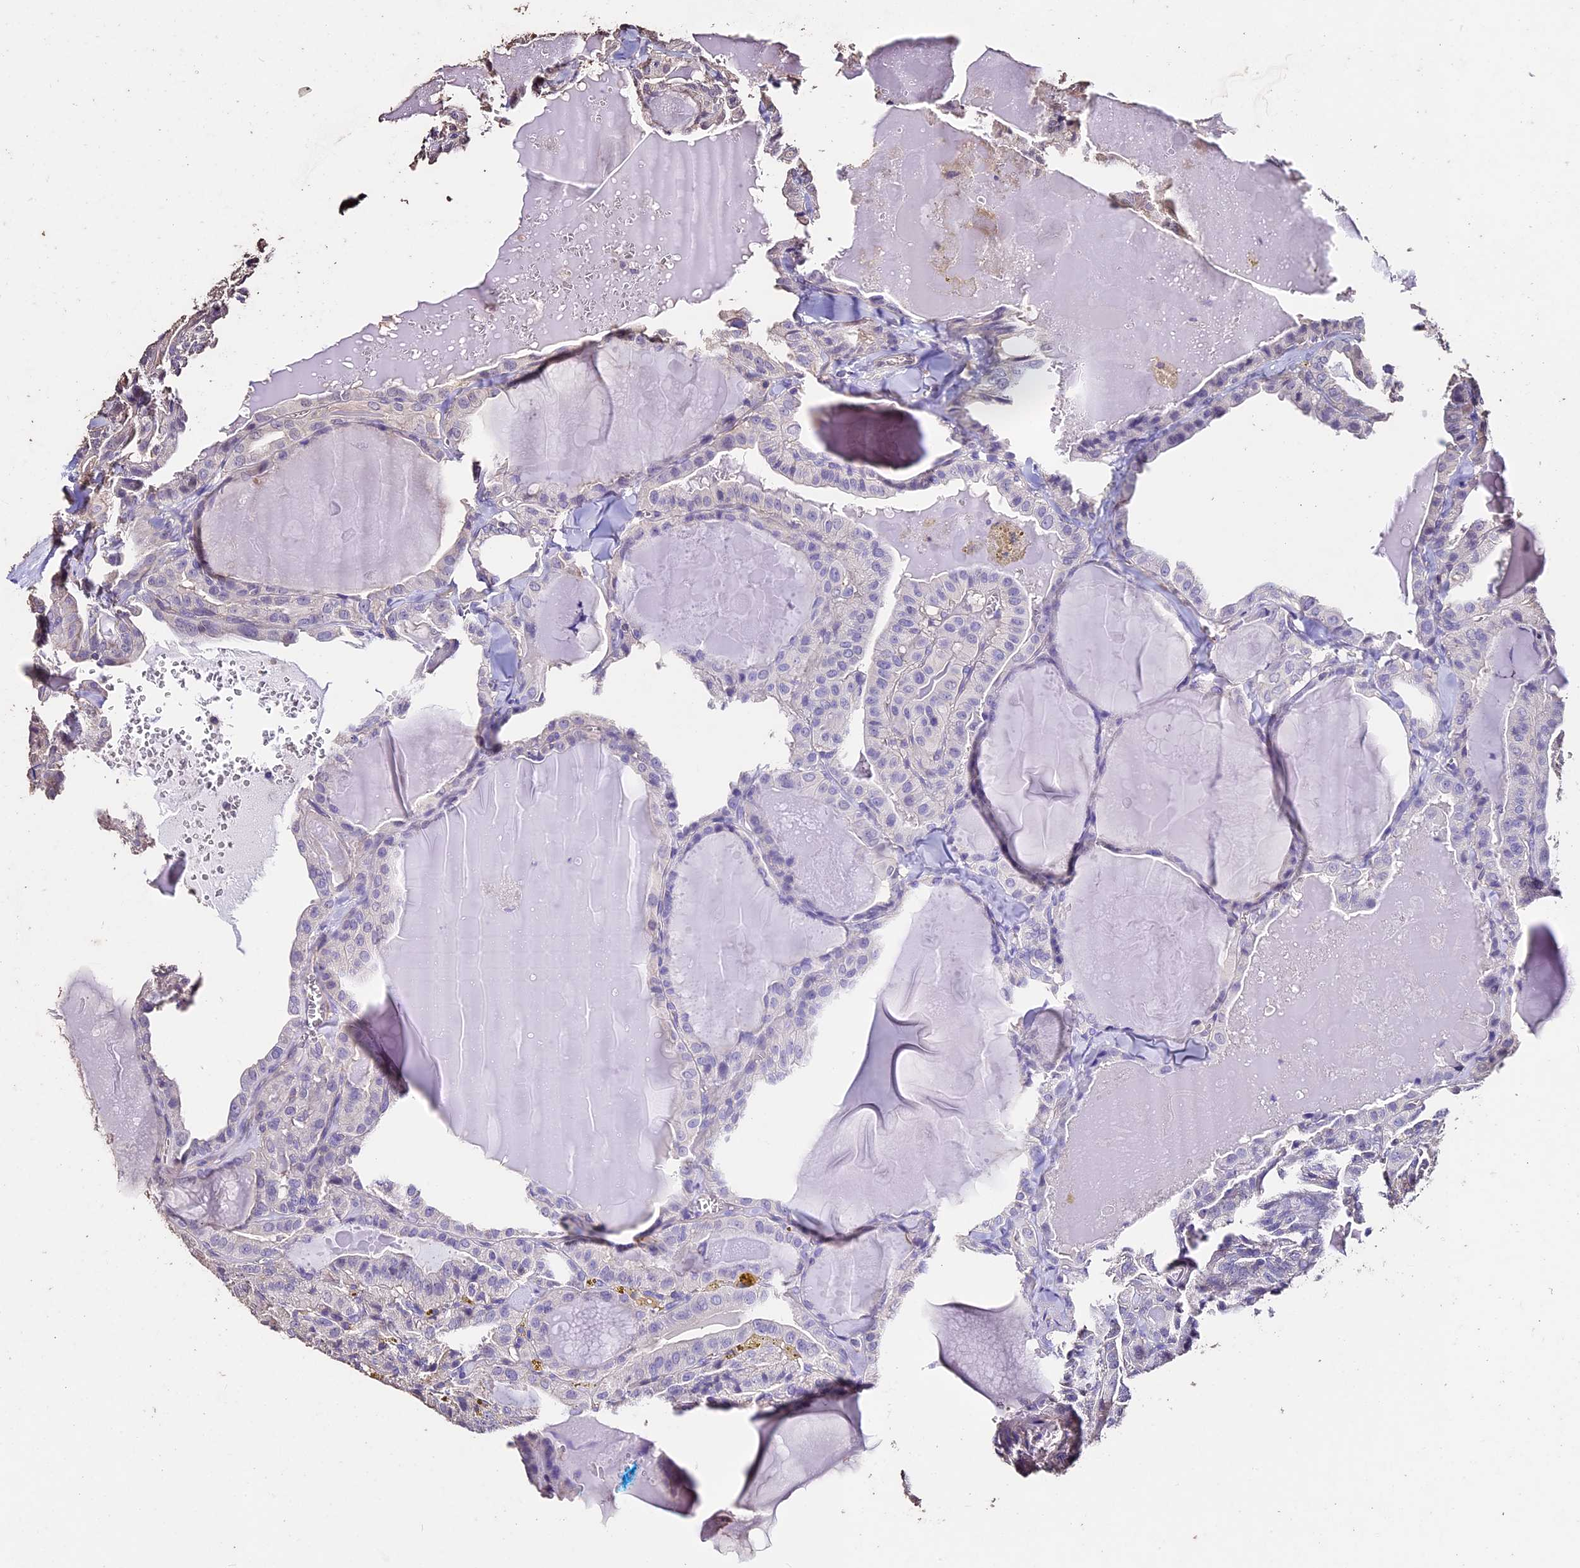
{"staining": {"intensity": "negative", "quantity": "none", "location": "none"}, "tissue": "thyroid cancer", "cell_type": "Tumor cells", "image_type": "cancer", "snomed": [{"axis": "morphology", "description": "Papillary adenocarcinoma, NOS"}, {"axis": "topography", "description": "Thyroid gland"}], "caption": "An immunohistochemistry (IHC) photomicrograph of thyroid cancer (papillary adenocarcinoma) is shown. There is no staining in tumor cells of thyroid cancer (papillary adenocarcinoma).", "gene": "USB1", "patient": {"sex": "male", "age": 52}}